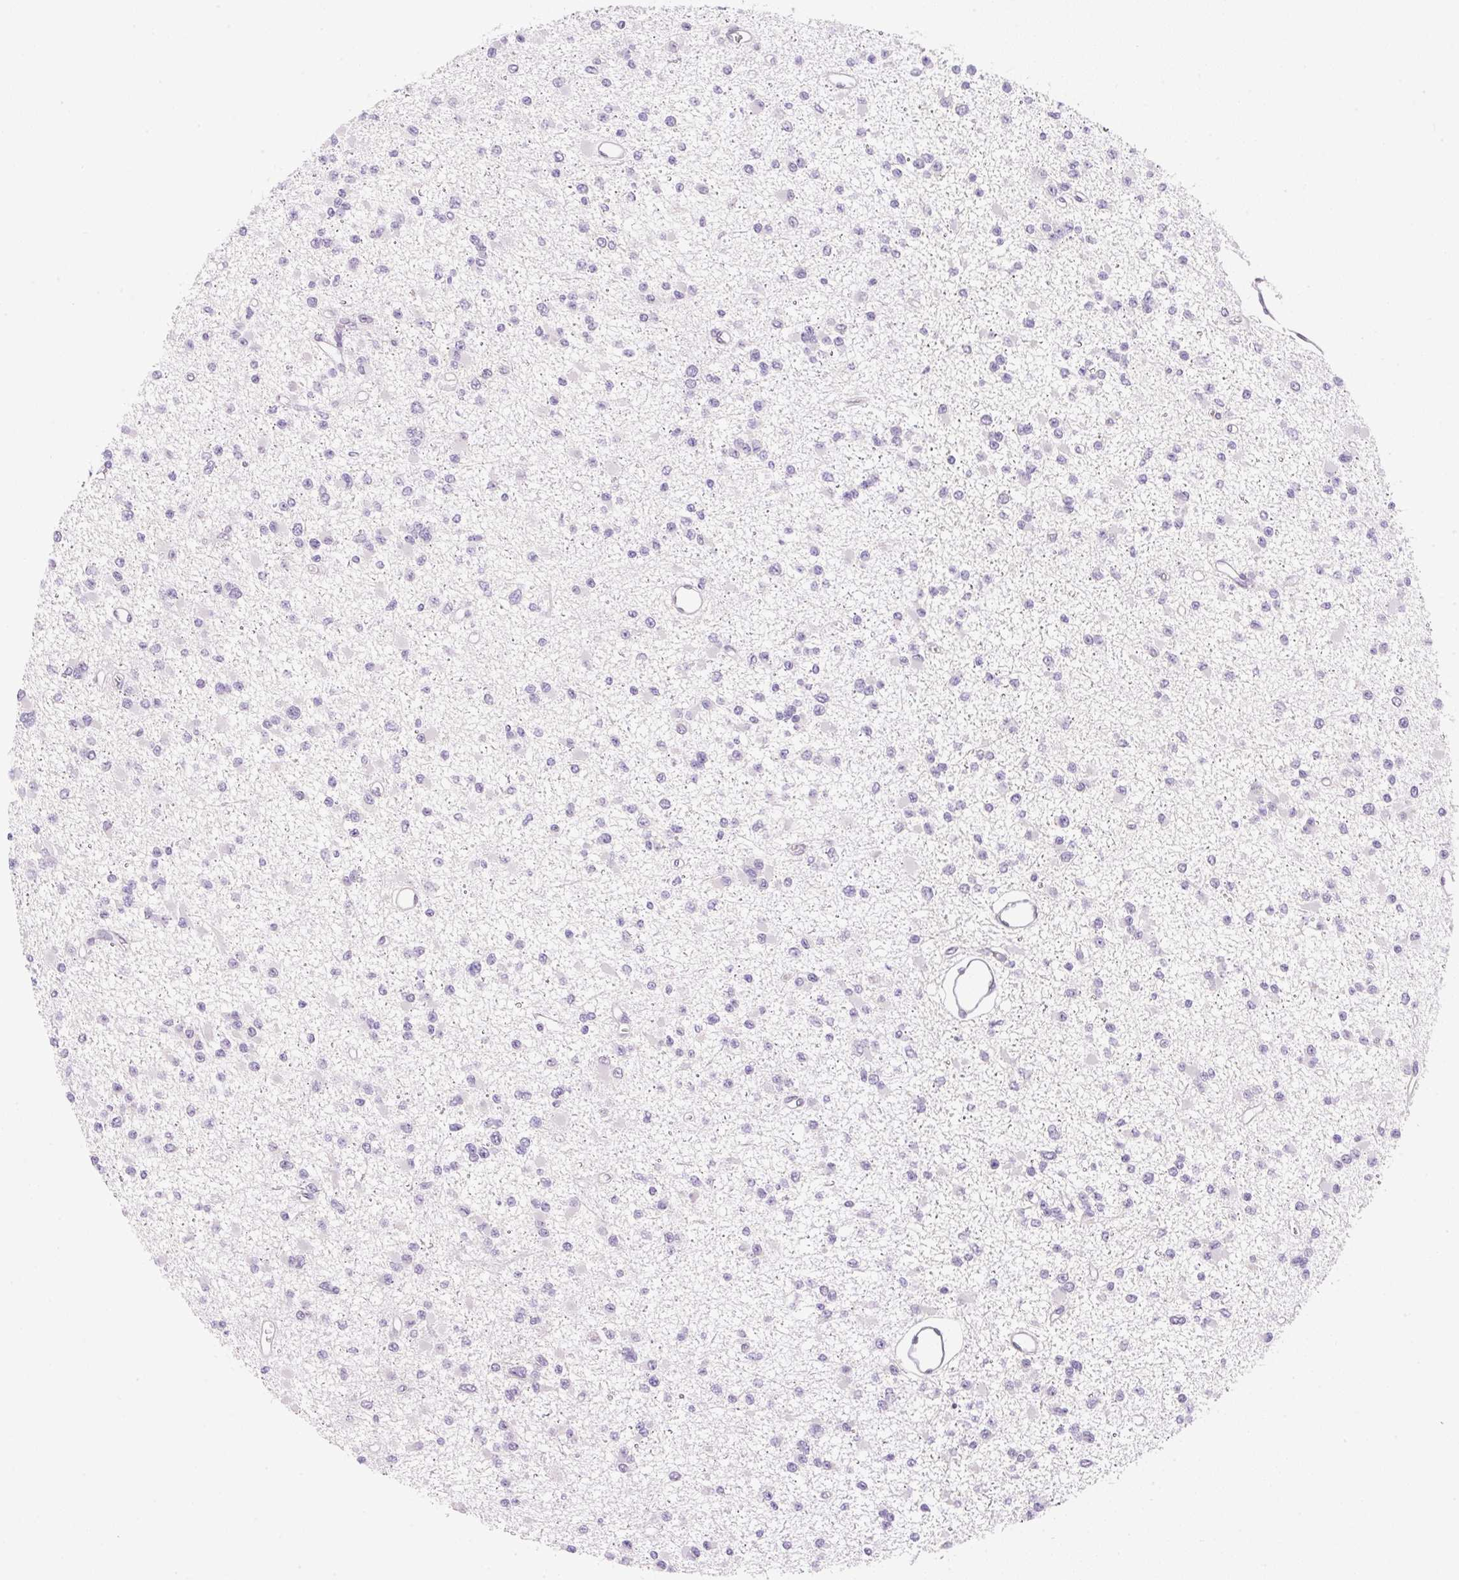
{"staining": {"intensity": "negative", "quantity": "none", "location": "none"}, "tissue": "glioma", "cell_type": "Tumor cells", "image_type": "cancer", "snomed": [{"axis": "morphology", "description": "Glioma, malignant, Low grade"}, {"axis": "topography", "description": "Brain"}], "caption": "DAB (3,3'-diaminobenzidine) immunohistochemical staining of human malignant glioma (low-grade) shows no significant positivity in tumor cells.", "gene": "SYNE3", "patient": {"sex": "female", "age": 22}}